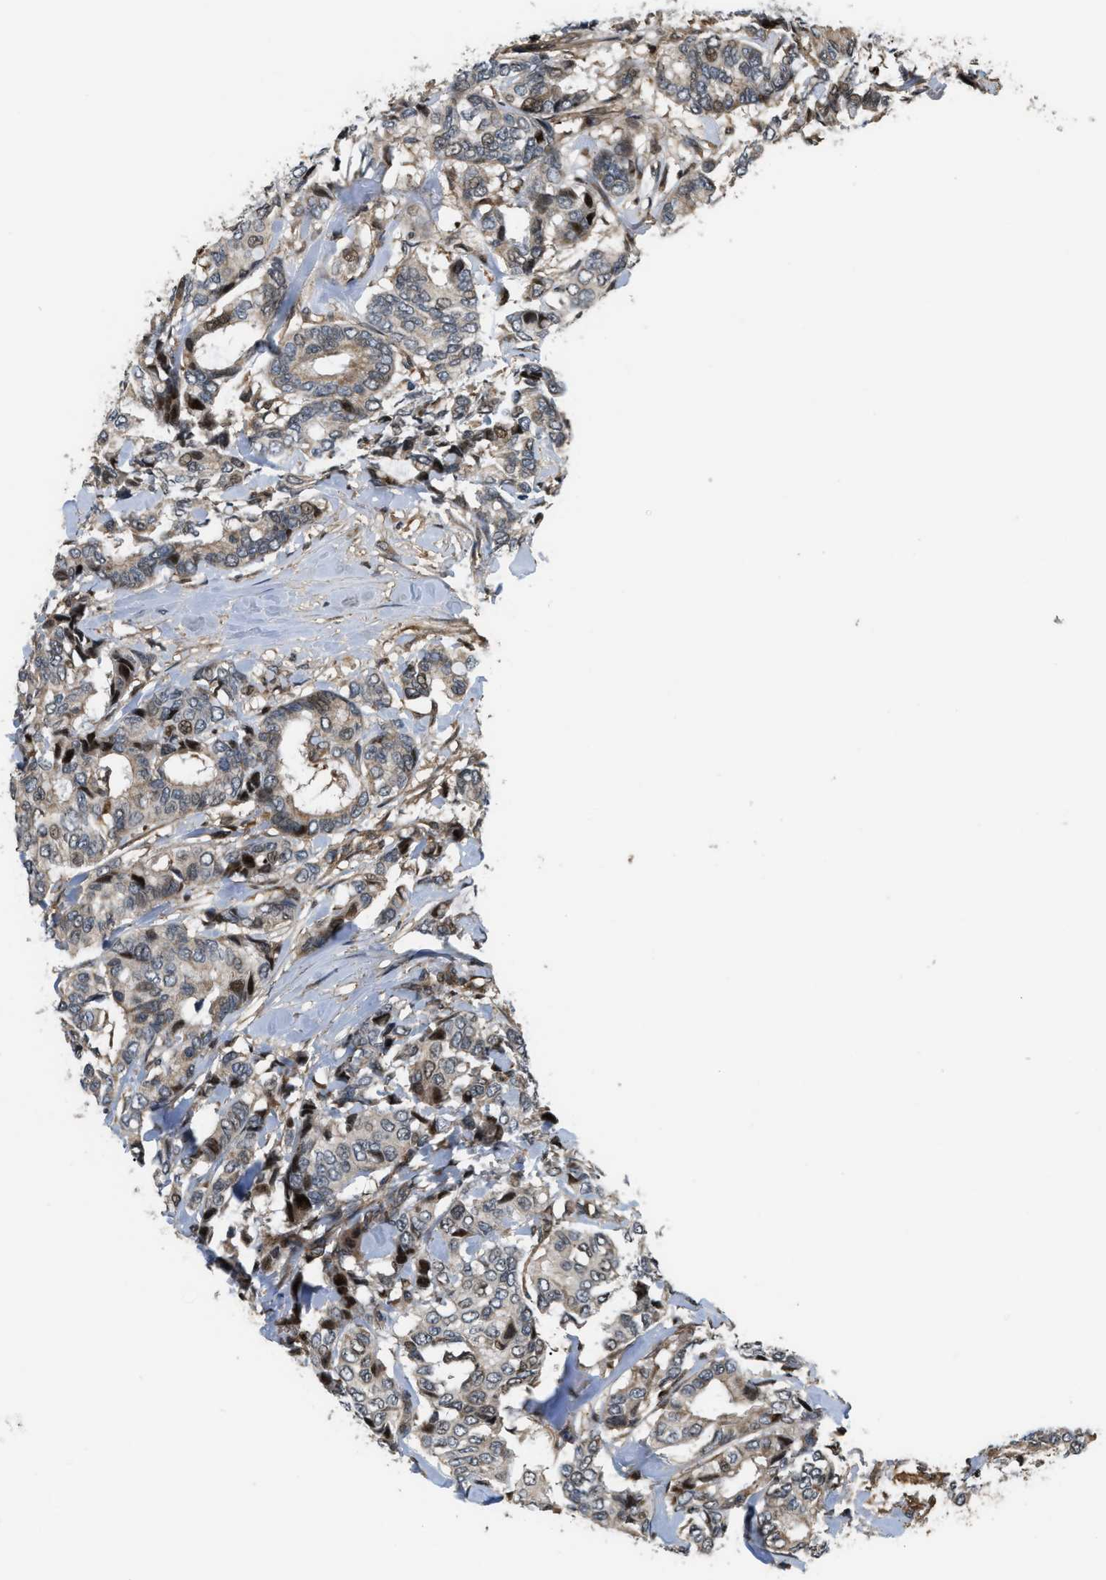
{"staining": {"intensity": "moderate", "quantity": "<25%", "location": "nuclear"}, "tissue": "breast cancer", "cell_type": "Tumor cells", "image_type": "cancer", "snomed": [{"axis": "morphology", "description": "Duct carcinoma"}, {"axis": "topography", "description": "Breast"}], "caption": "Immunohistochemical staining of breast cancer (invasive ductal carcinoma) reveals low levels of moderate nuclear protein expression in approximately <25% of tumor cells.", "gene": "LTA4H", "patient": {"sex": "female", "age": 87}}